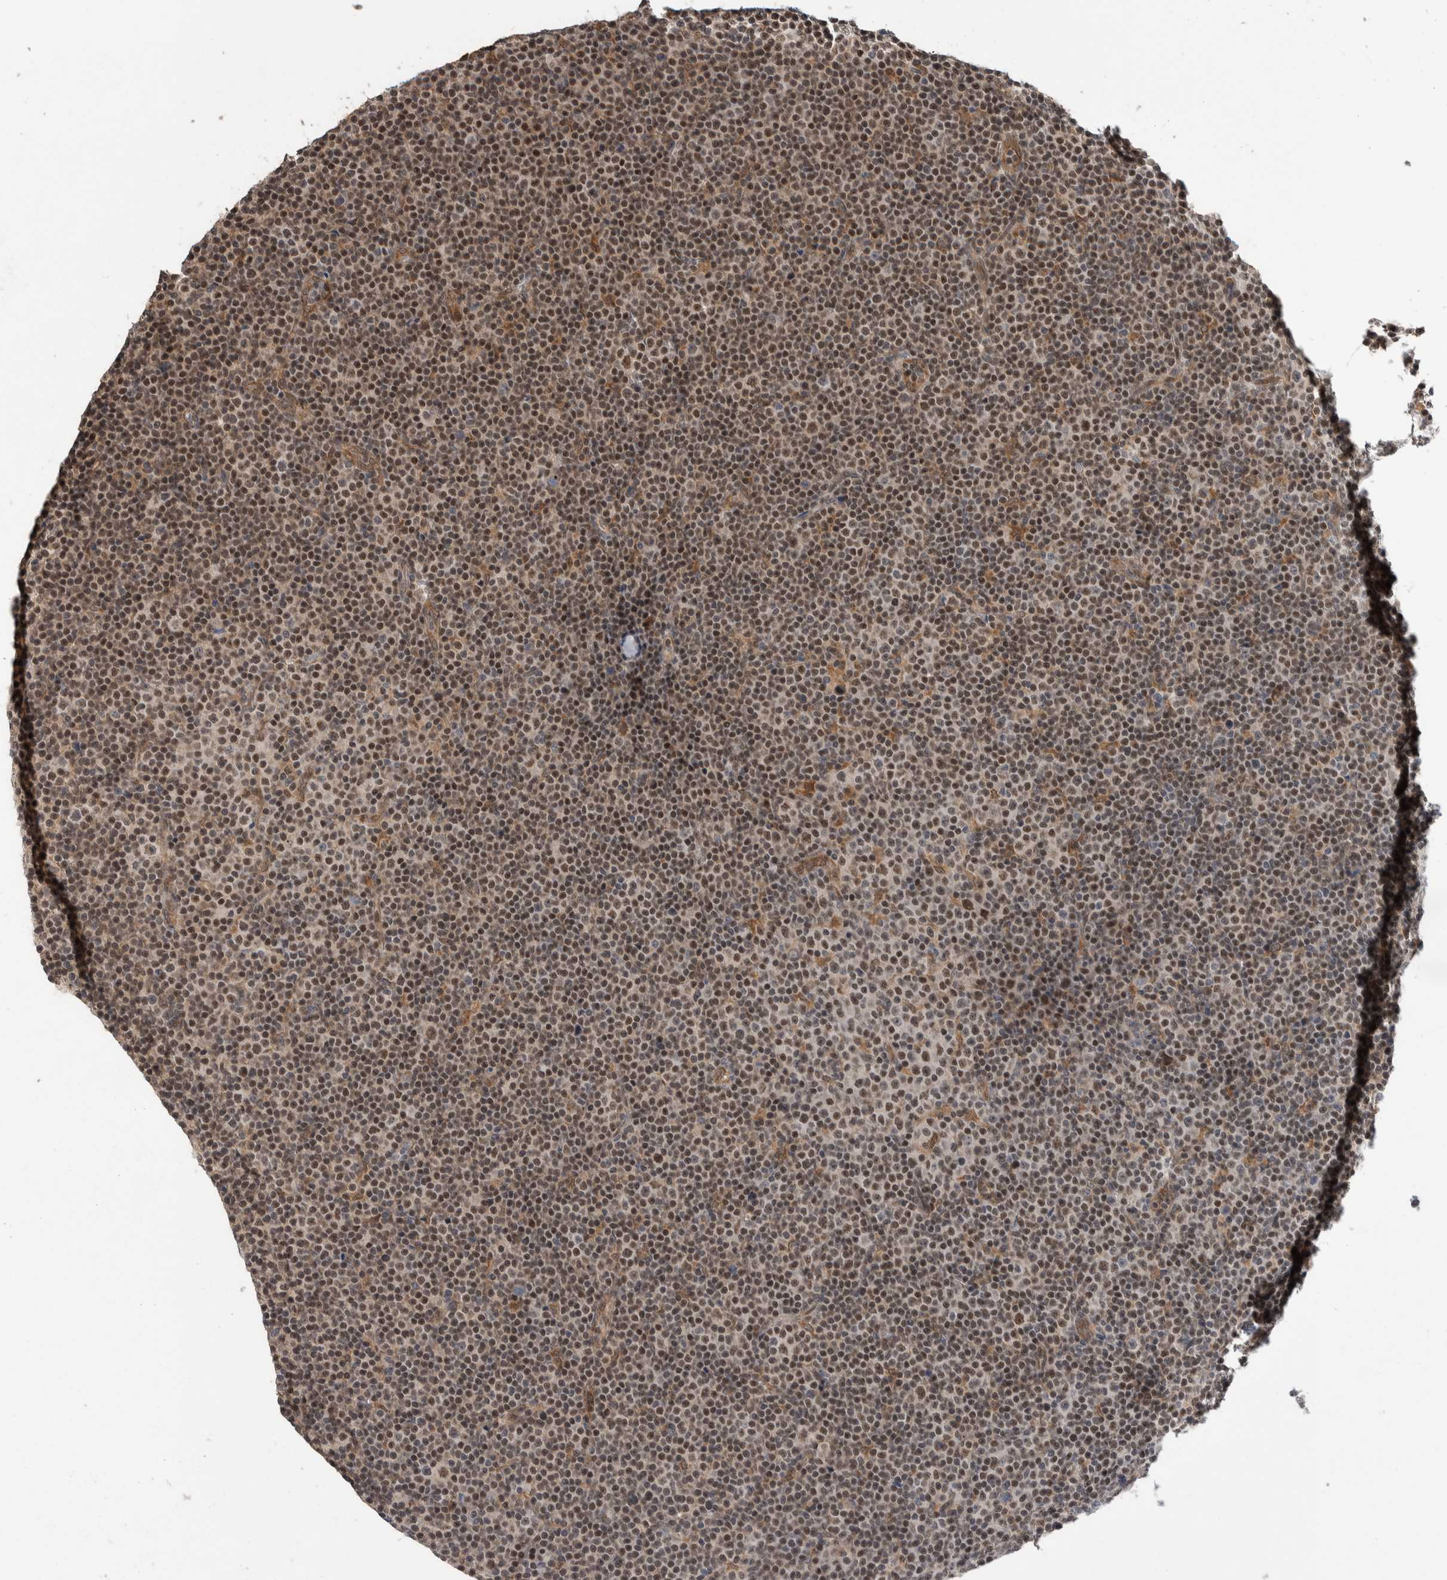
{"staining": {"intensity": "weak", "quantity": ">75%", "location": "nuclear"}, "tissue": "lymphoma", "cell_type": "Tumor cells", "image_type": "cancer", "snomed": [{"axis": "morphology", "description": "Malignant lymphoma, non-Hodgkin's type, Low grade"}, {"axis": "topography", "description": "Lymph node"}], "caption": "Malignant lymphoma, non-Hodgkin's type (low-grade) tissue reveals weak nuclear positivity in approximately >75% of tumor cells Using DAB (3,3'-diaminobenzidine) (brown) and hematoxylin (blue) stains, captured at high magnification using brightfield microscopy.", "gene": "PRDM4", "patient": {"sex": "female", "age": 67}}